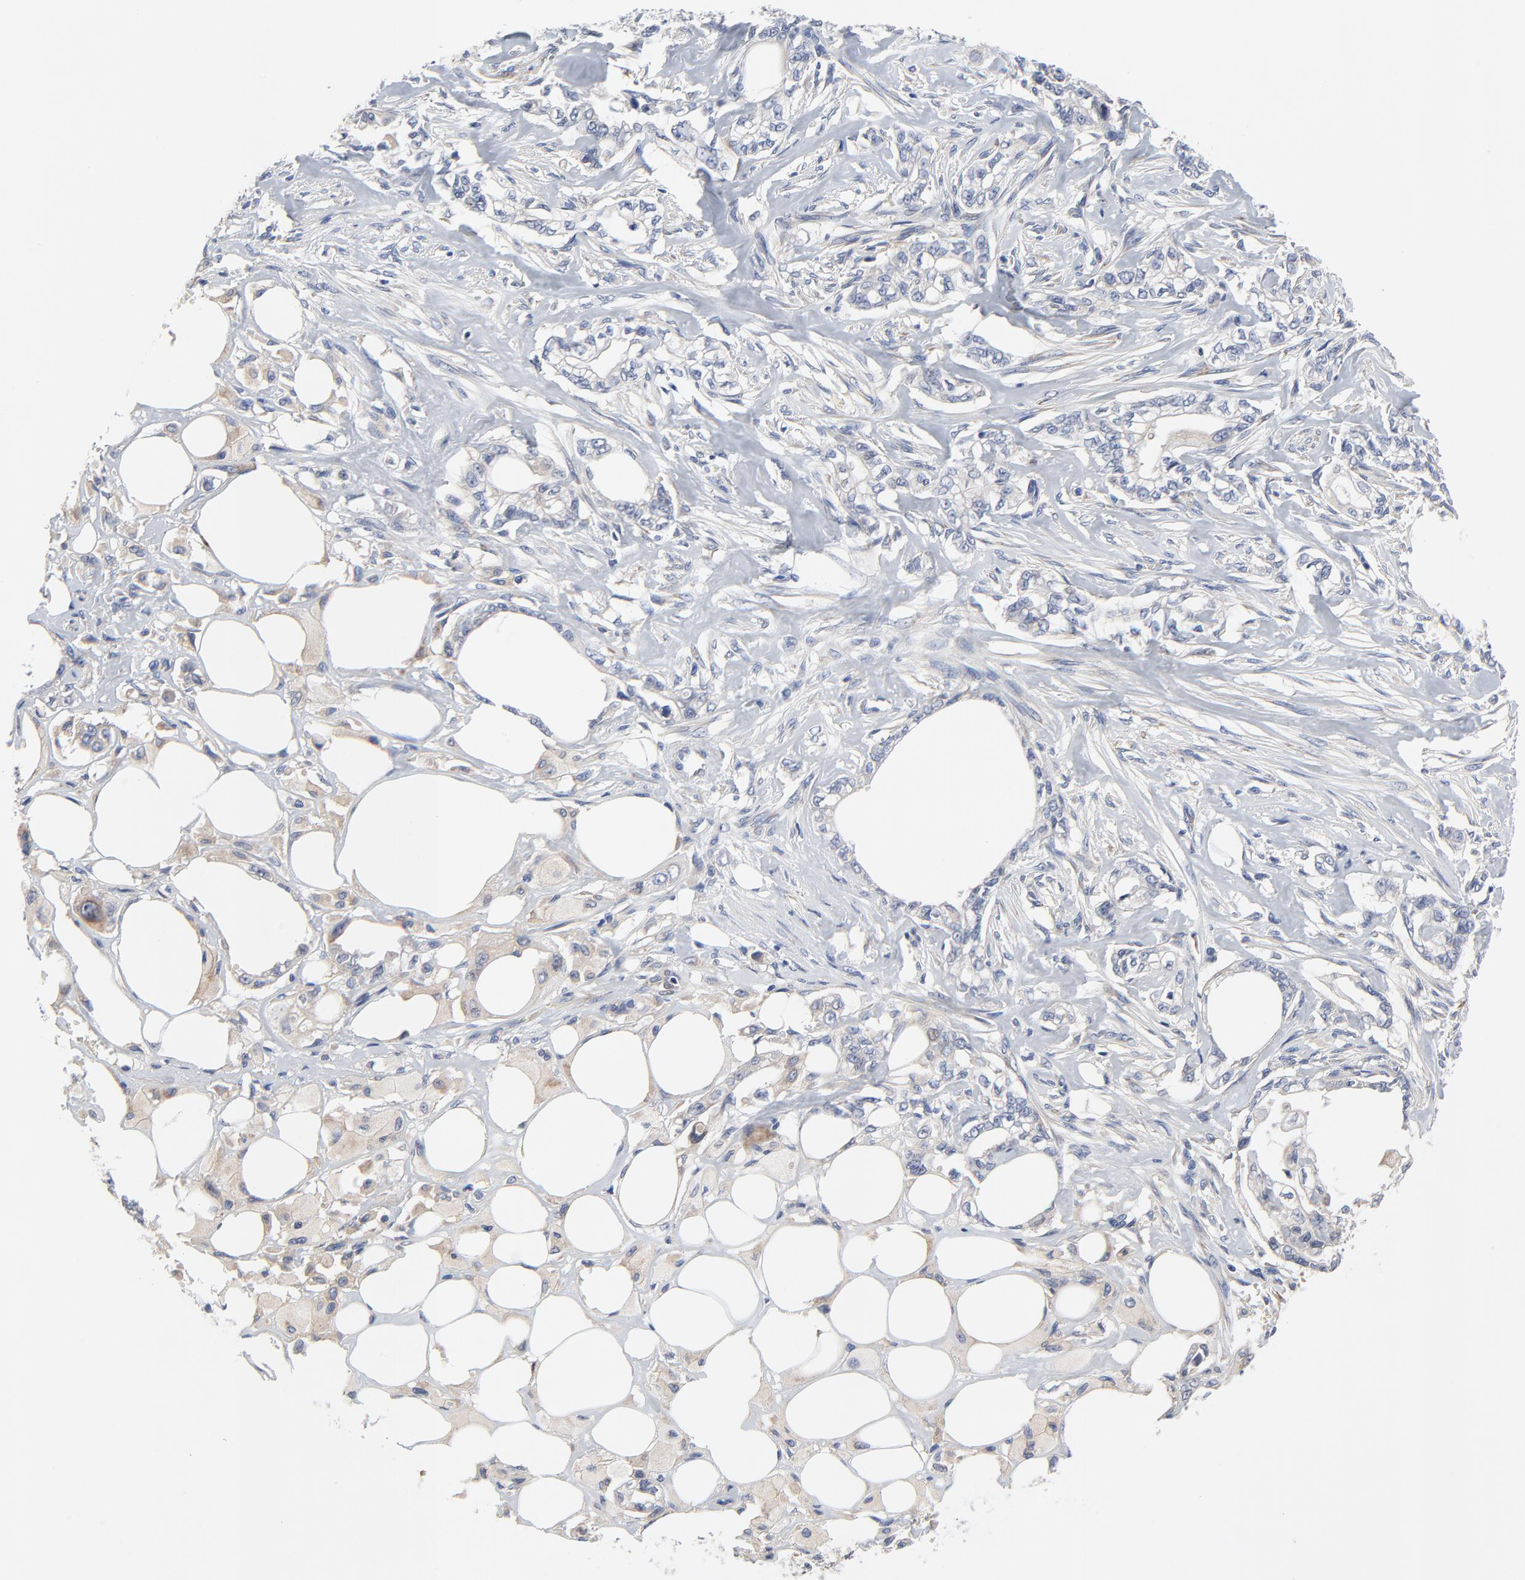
{"staining": {"intensity": "weak", "quantity": "25%-75%", "location": "cytoplasmic/membranous"}, "tissue": "pancreatic cancer", "cell_type": "Tumor cells", "image_type": "cancer", "snomed": [{"axis": "morphology", "description": "Normal tissue, NOS"}, {"axis": "topography", "description": "Pancreas"}], "caption": "Pancreatic cancer was stained to show a protein in brown. There is low levels of weak cytoplasmic/membranous staining in about 25%-75% of tumor cells.", "gene": "VAV2", "patient": {"sex": "male", "age": 42}}